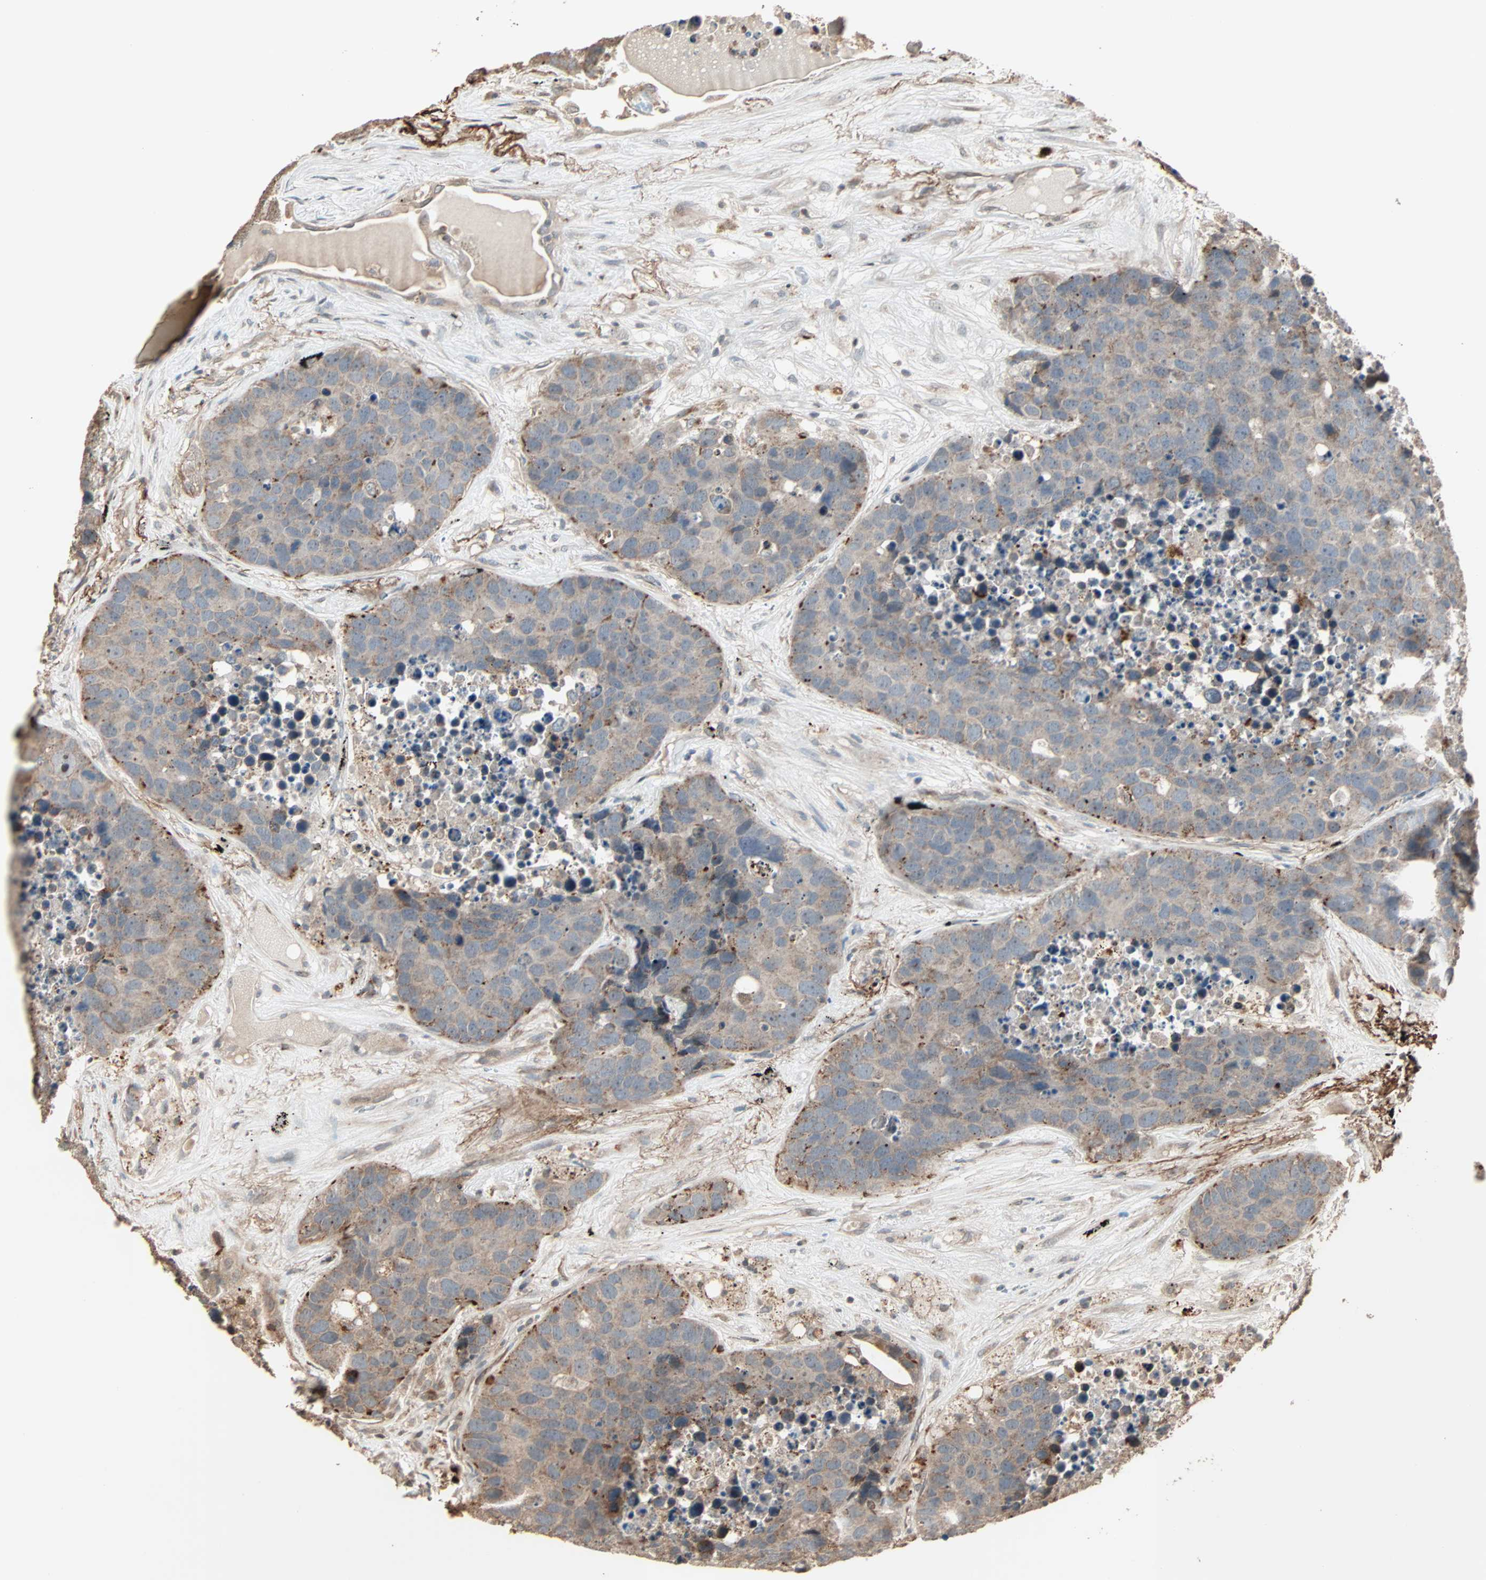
{"staining": {"intensity": "weak", "quantity": "25%-75%", "location": "cytoplasmic/membranous"}, "tissue": "carcinoid", "cell_type": "Tumor cells", "image_type": "cancer", "snomed": [{"axis": "morphology", "description": "Carcinoid, malignant, NOS"}, {"axis": "topography", "description": "Lung"}], "caption": "Protein expression analysis of human carcinoid reveals weak cytoplasmic/membranous positivity in approximately 25%-75% of tumor cells.", "gene": "CALCRL", "patient": {"sex": "male", "age": 60}}